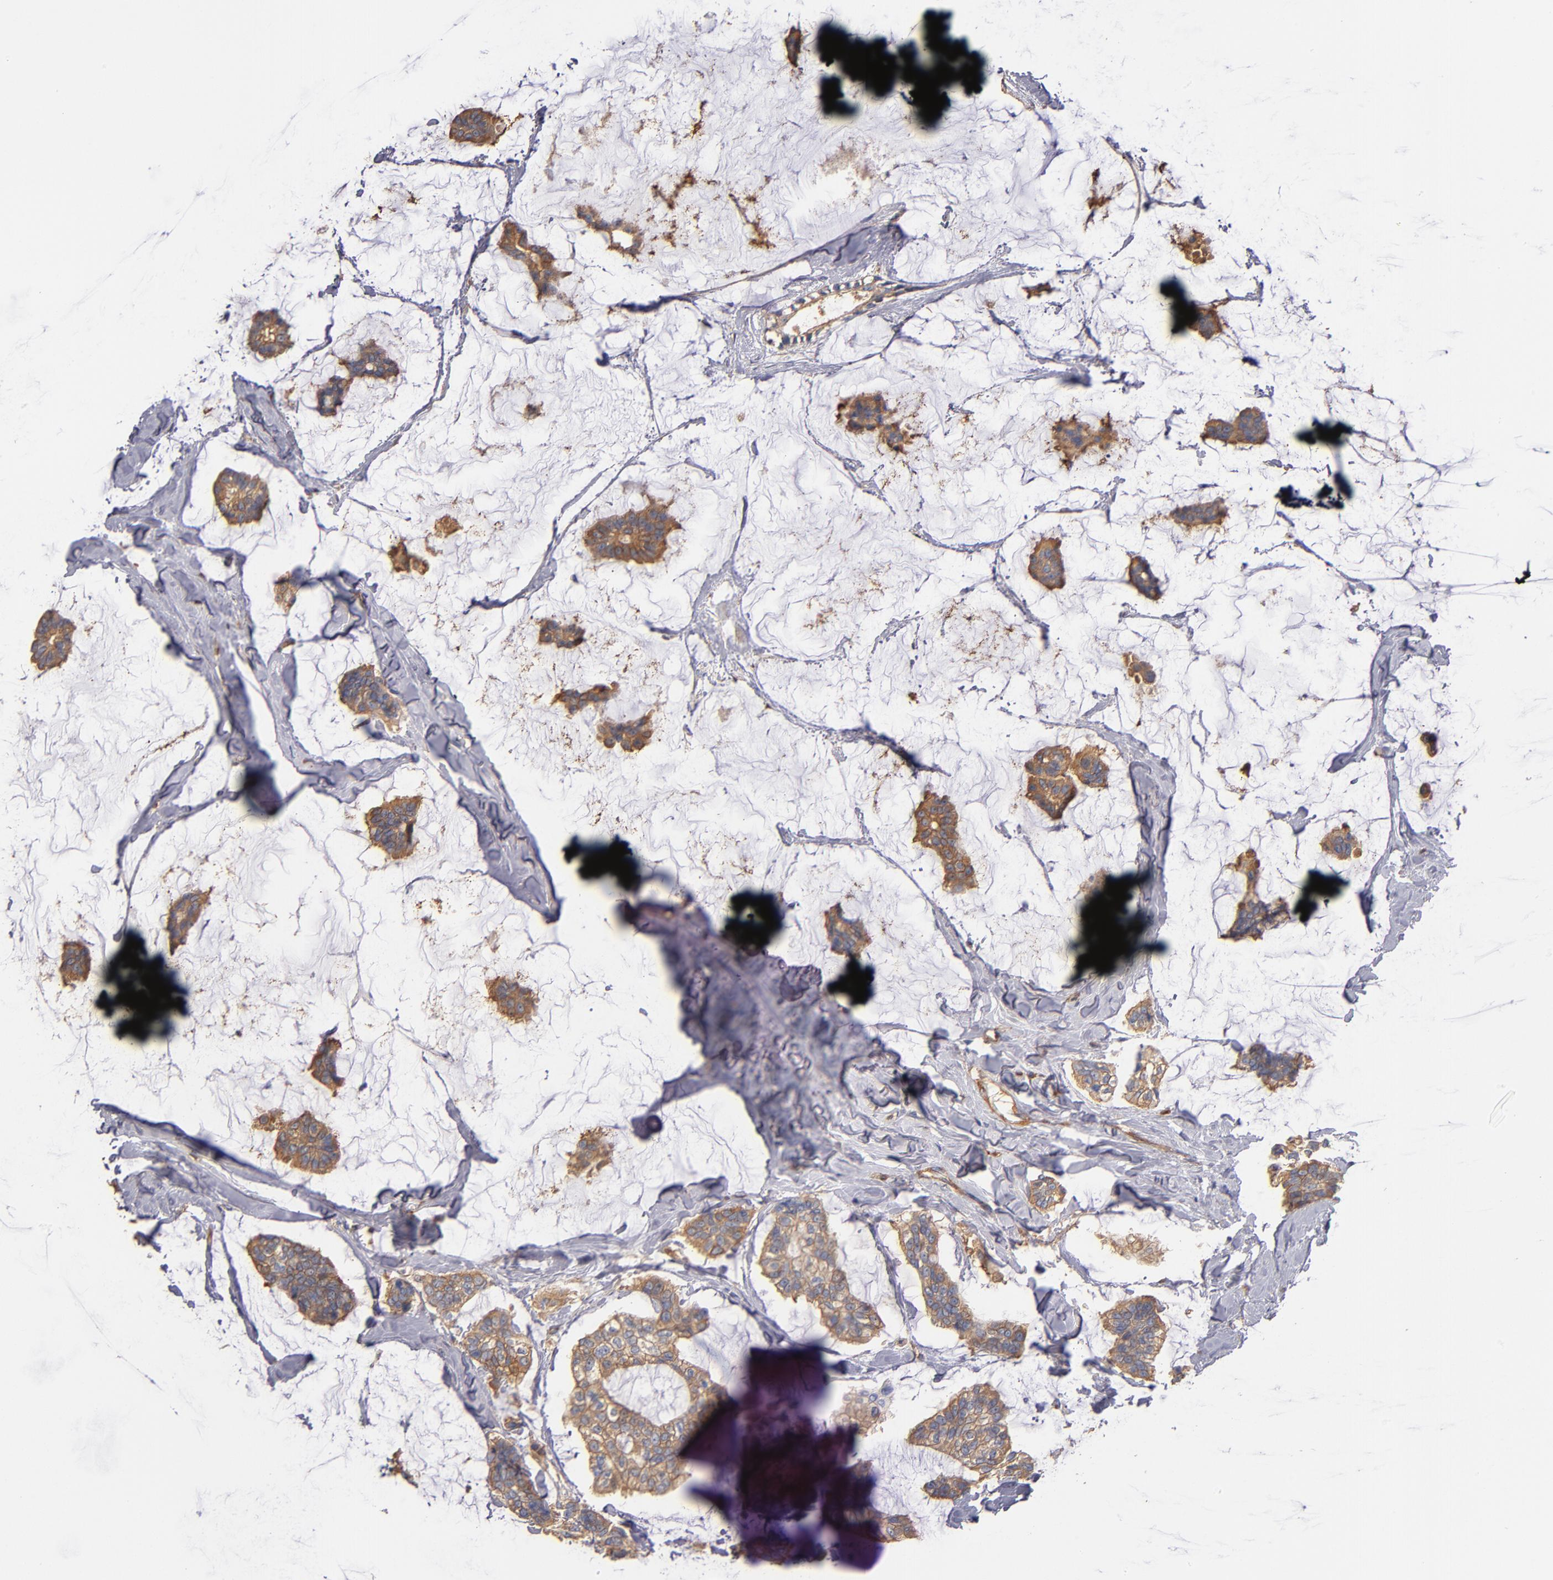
{"staining": {"intensity": "weak", "quantity": ">75%", "location": "cytoplasmic/membranous"}, "tissue": "breast cancer", "cell_type": "Tumor cells", "image_type": "cancer", "snomed": [{"axis": "morphology", "description": "Duct carcinoma"}, {"axis": "topography", "description": "Breast"}], "caption": "Invasive ductal carcinoma (breast) was stained to show a protein in brown. There is low levels of weak cytoplasmic/membranous staining in about >75% of tumor cells.", "gene": "ESYT2", "patient": {"sex": "female", "age": 93}}